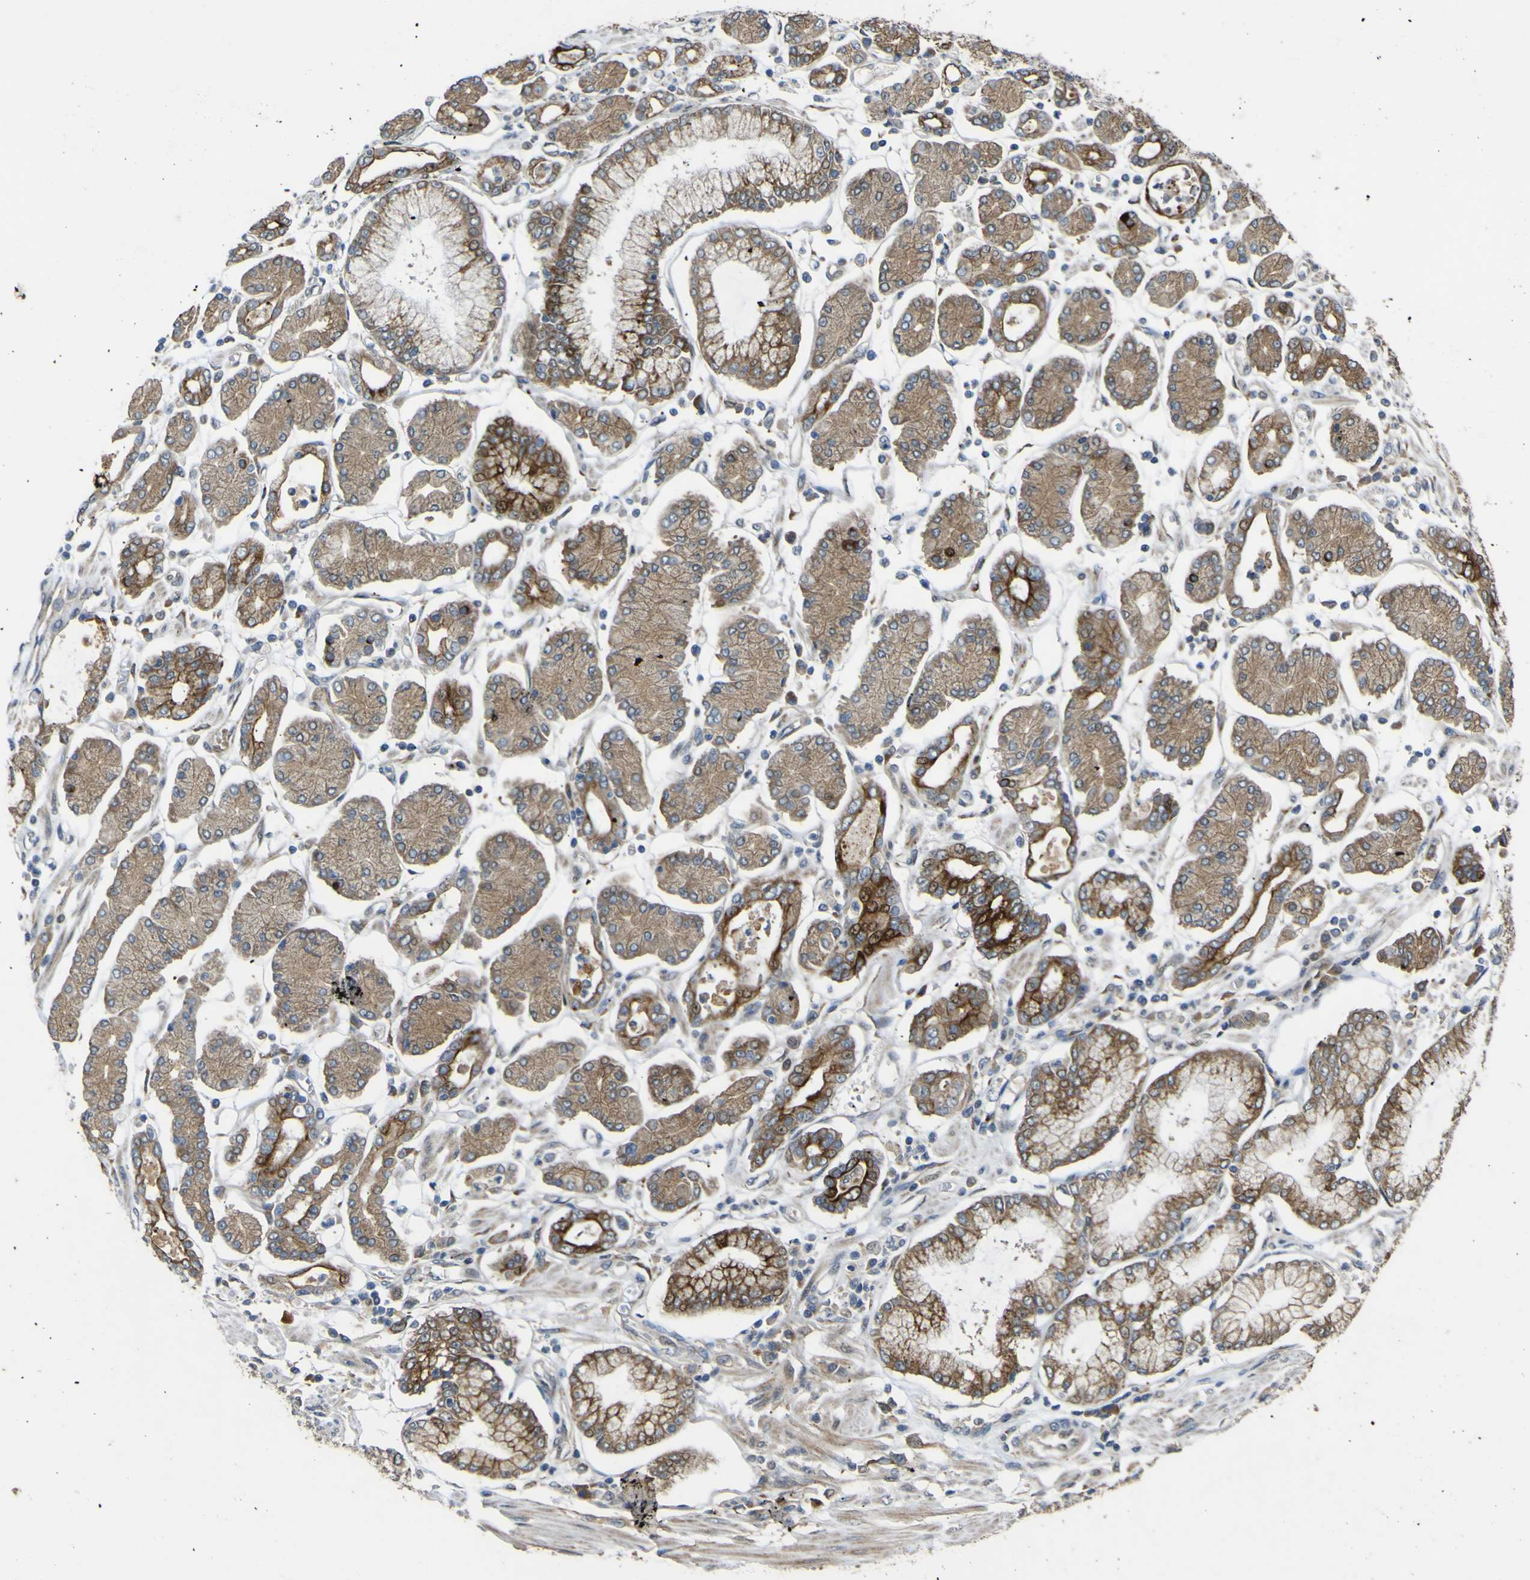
{"staining": {"intensity": "moderate", "quantity": ">75%", "location": "cytoplasmic/membranous"}, "tissue": "stomach cancer", "cell_type": "Tumor cells", "image_type": "cancer", "snomed": [{"axis": "morphology", "description": "Adenocarcinoma, NOS"}, {"axis": "topography", "description": "Stomach"}], "caption": "The photomicrograph shows immunohistochemical staining of stomach adenocarcinoma. There is moderate cytoplasmic/membranous expression is seen in about >75% of tumor cells.", "gene": "LBHD1", "patient": {"sex": "male", "age": 76}}